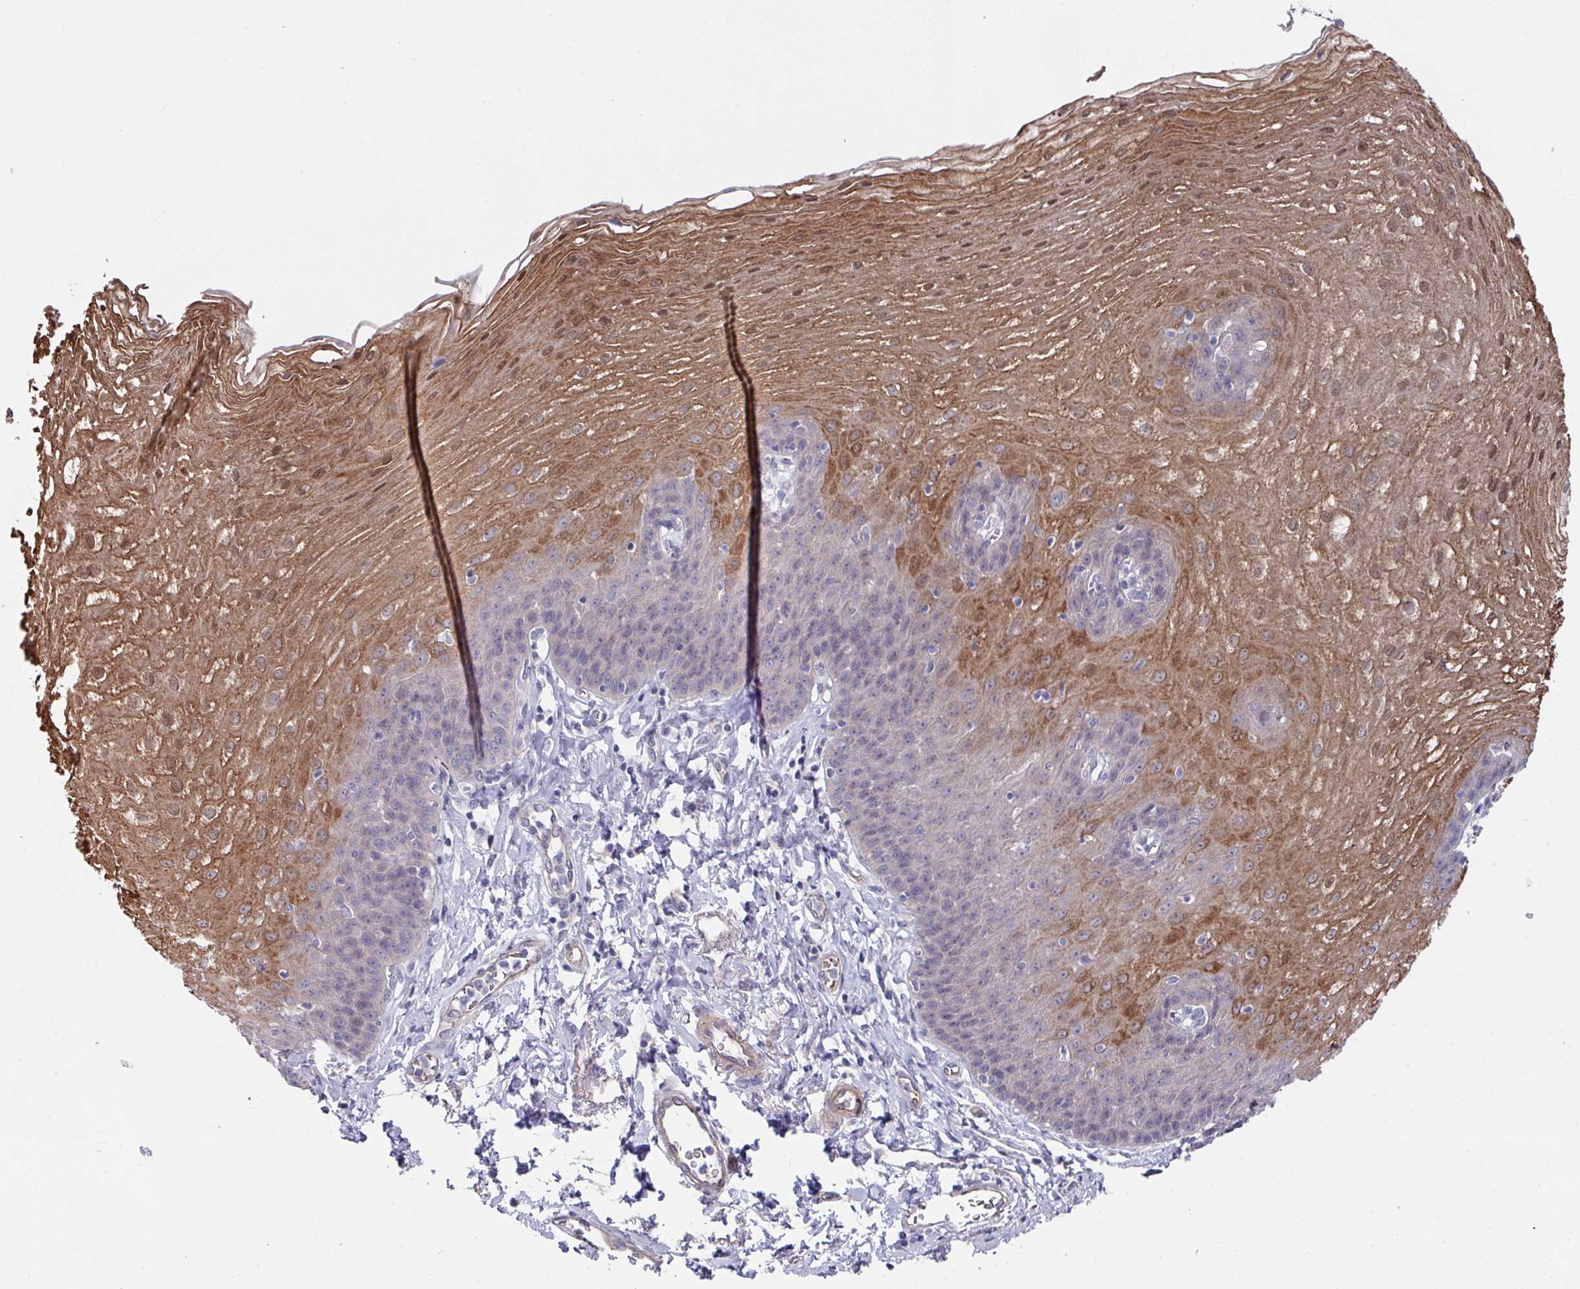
{"staining": {"intensity": "moderate", "quantity": "25%-75%", "location": "cytoplasmic/membranous,nuclear"}, "tissue": "esophagus", "cell_type": "Squamous epithelial cells", "image_type": "normal", "snomed": [{"axis": "morphology", "description": "Normal tissue, NOS"}, {"axis": "topography", "description": "Esophagus"}], "caption": "Brown immunohistochemical staining in normal human esophagus shows moderate cytoplasmic/membranous,nuclear staining in about 25%-75% of squamous epithelial cells.", "gene": "PRR5", "patient": {"sex": "female", "age": 81}}